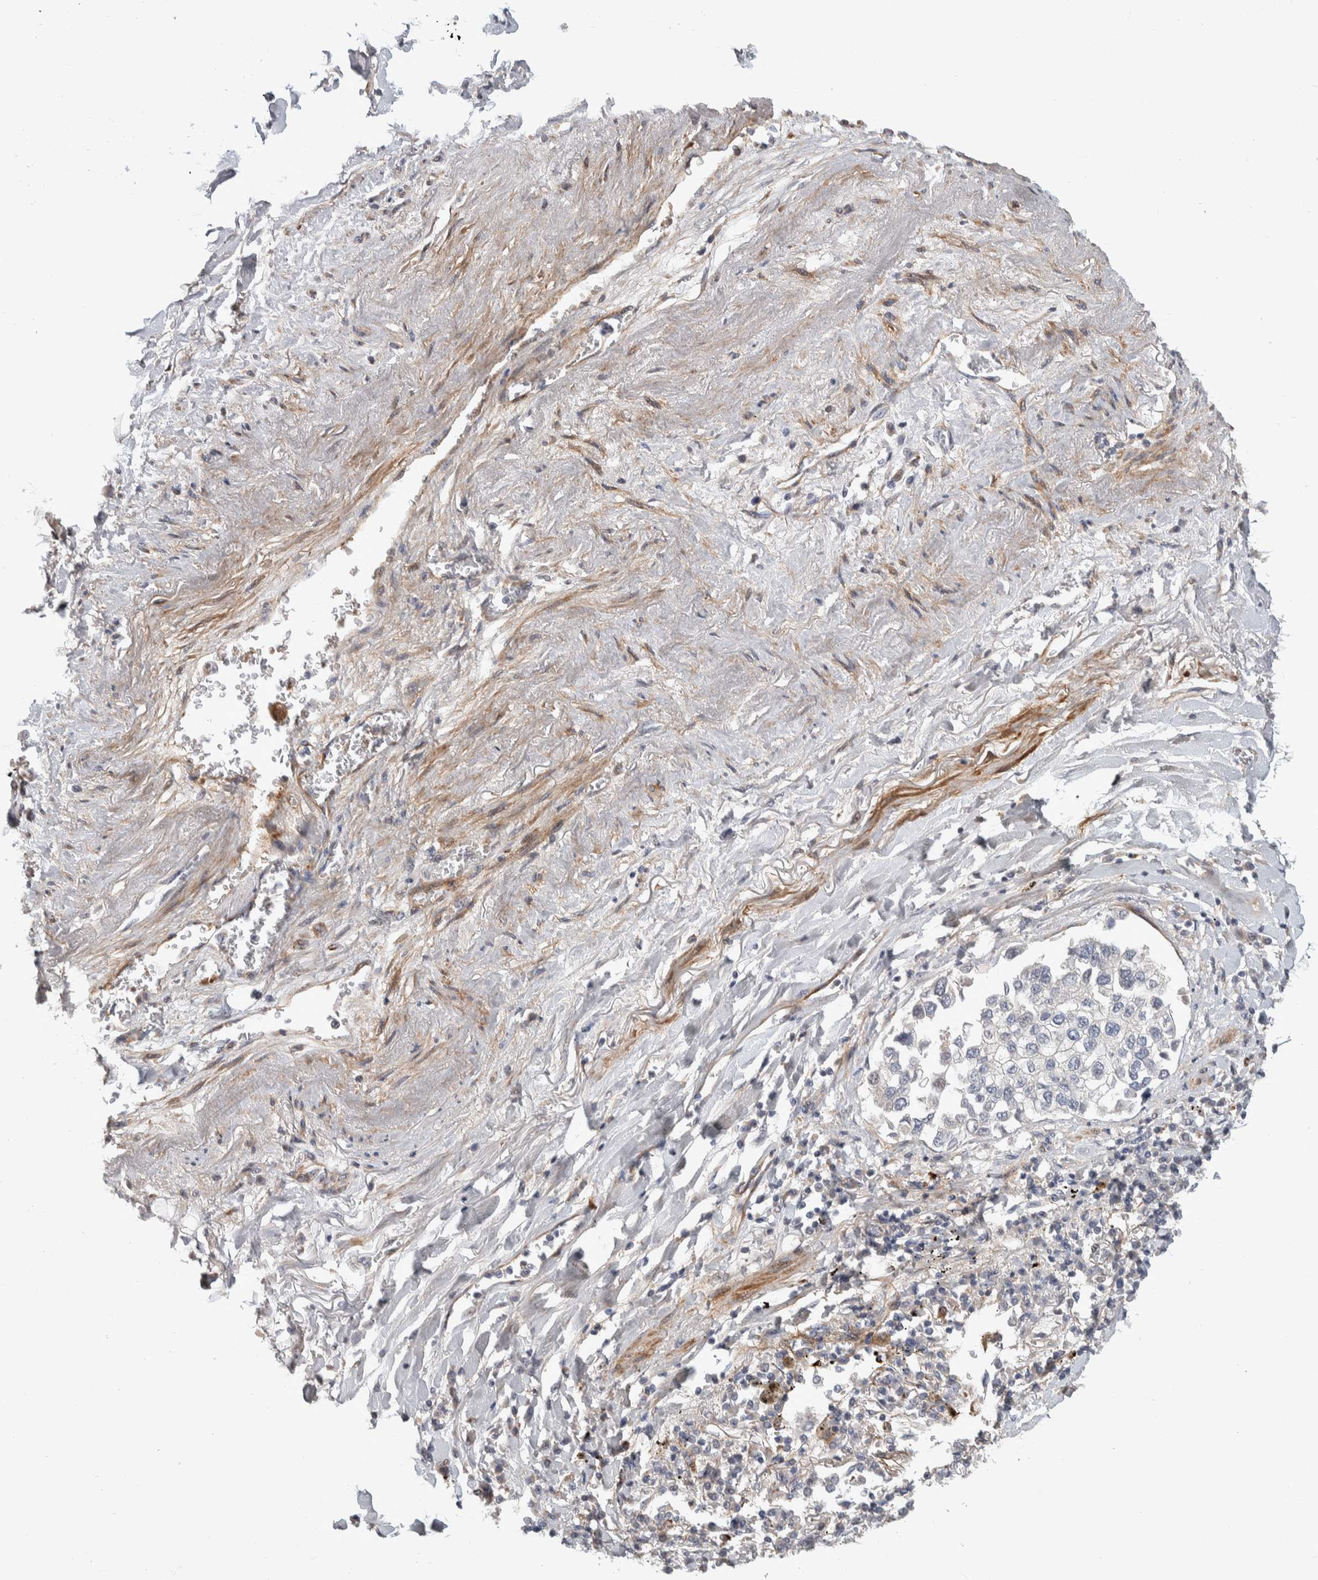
{"staining": {"intensity": "negative", "quantity": "none", "location": "none"}, "tissue": "lung cancer", "cell_type": "Tumor cells", "image_type": "cancer", "snomed": [{"axis": "morphology", "description": "Inflammation, NOS"}, {"axis": "morphology", "description": "Adenocarcinoma, NOS"}, {"axis": "topography", "description": "Lung"}], "caption": "Tumor cells show no significant protein staining in lung cancer. (Stains: DAB IHC with hematoxylin counter stain, Microscopy: brightfield microscopy at high magnification).", "gene": "PSMG3", "patient": {"sex": "male", "age": 63}}